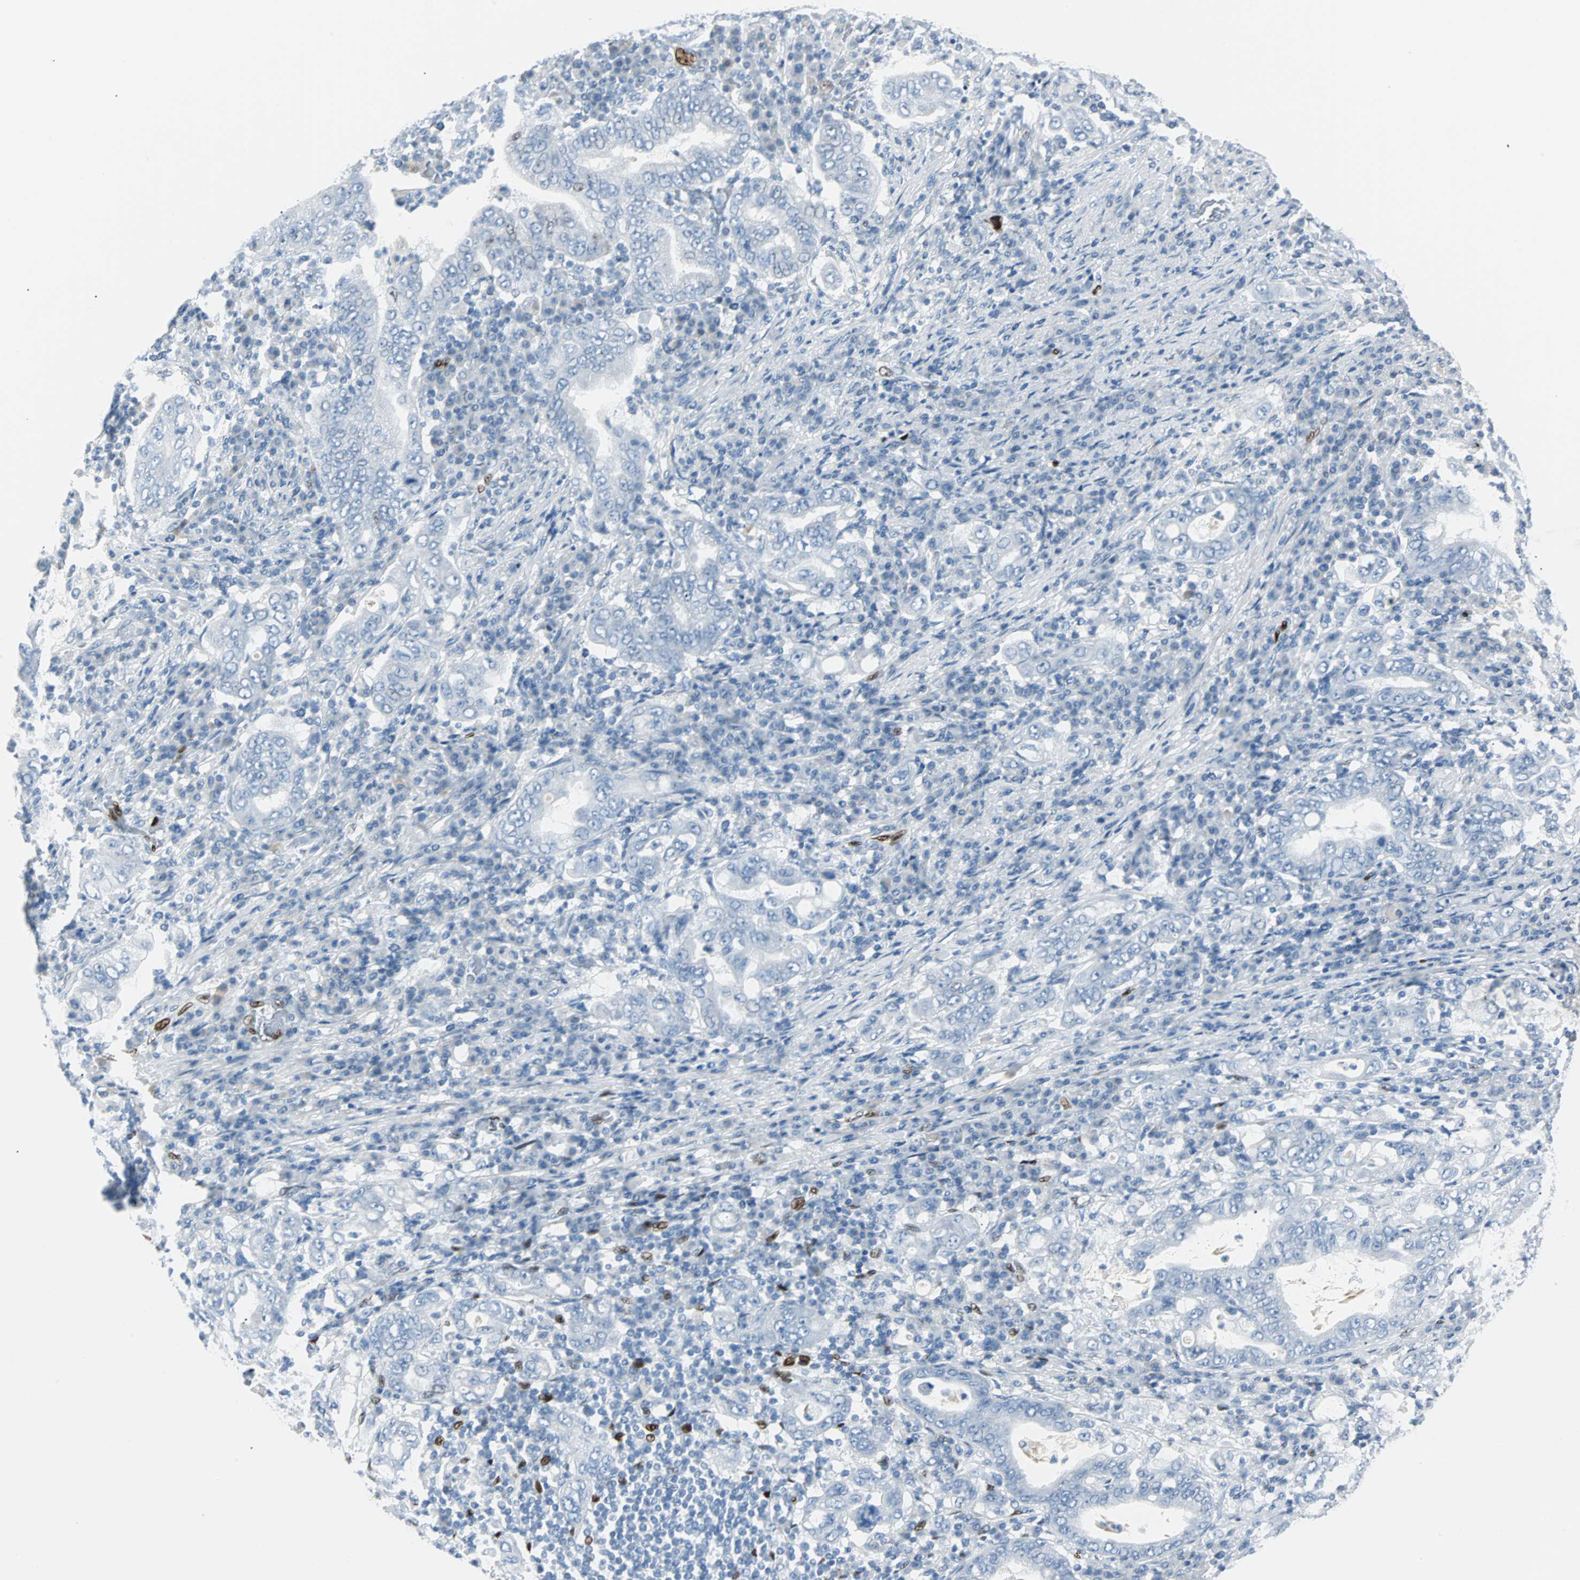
{"staining": {"intensity": "negative", "quantity": "none", "location": "none"}, "tissue": "stomach cancer", "cell_type": "Tumor cells", "image_type": "cancer", "snomed": [{"axis": "morphology", "description": "Normal tissue, NOS"}, {"axis": "morphology", "description": "Adenocarcinoma, NOS"}, {"axis": "topography", "description": "Esophagus"}, {"axis": "topography", "description": "Stomach, upper"}, {"axis": "topography", "description": "Peripheral nerve tissue"}], "caption": "IHC photomicrograph of human adenocarcinoma (stomach) stained for a protein (brown), which demonstrates no positivity in tumor cells. (DAB immunohistochemistry, high magnification).", "gene": "IL33", "patient": {"sex": "male", "age": 62}}